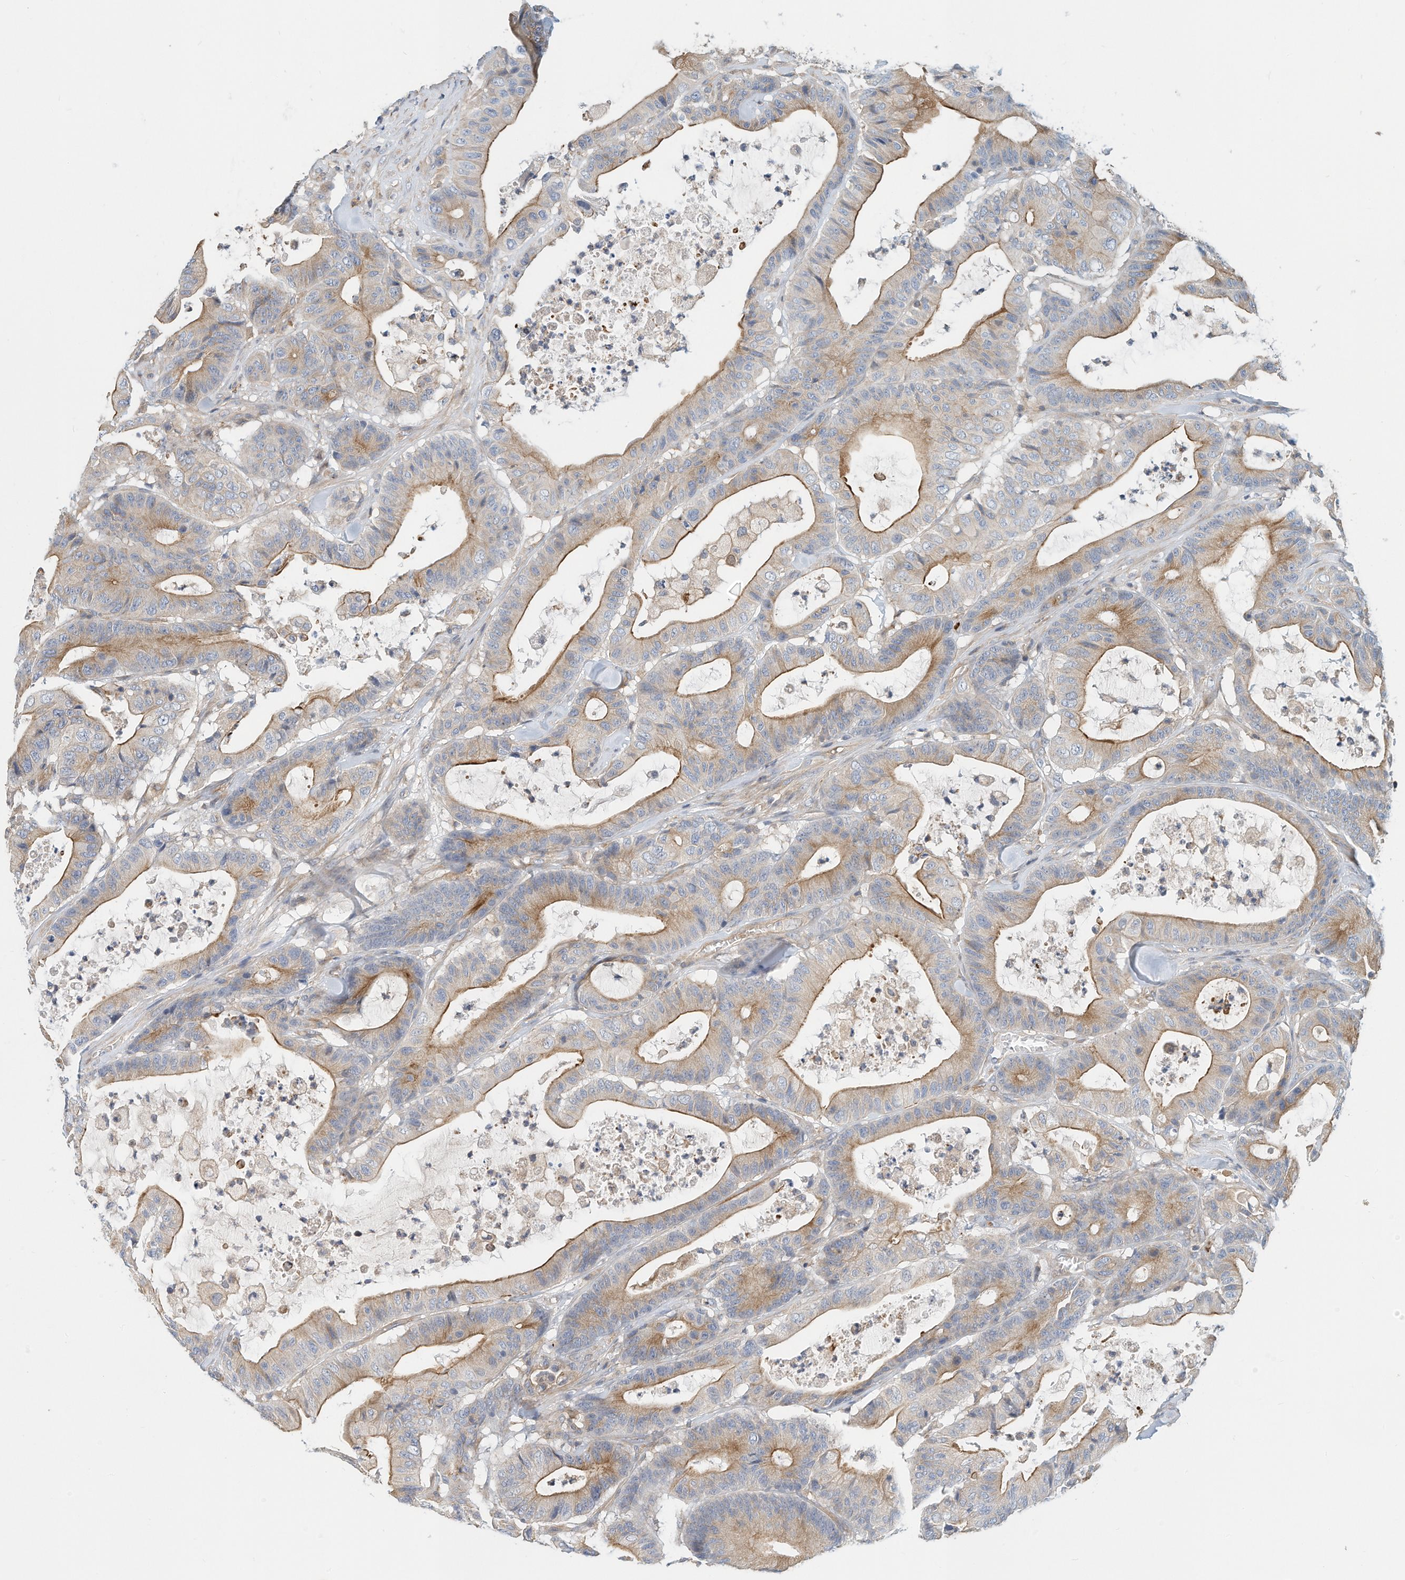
{"staining": {"intensity": "moderate", "quantity": "25%-75%", "location": "cytoplasmic/membranous"}, "tissue": "colorectal cancer", "cell_type": "Tumor cells", "image_type": "cancer", "snomed": [{"axis": "morphology", "description": "Adenocarcinoma, NOS"}, {"axis": "topography", "description": "Colon"}], "caption": "The micrograph shows staining of colorectal cancer, revealing moderate cytoplasmic/membranous protein expression (brown color) within tumor cells.", "gene": "MICAL1", "patient": {"sex": "female", "age": 84}}